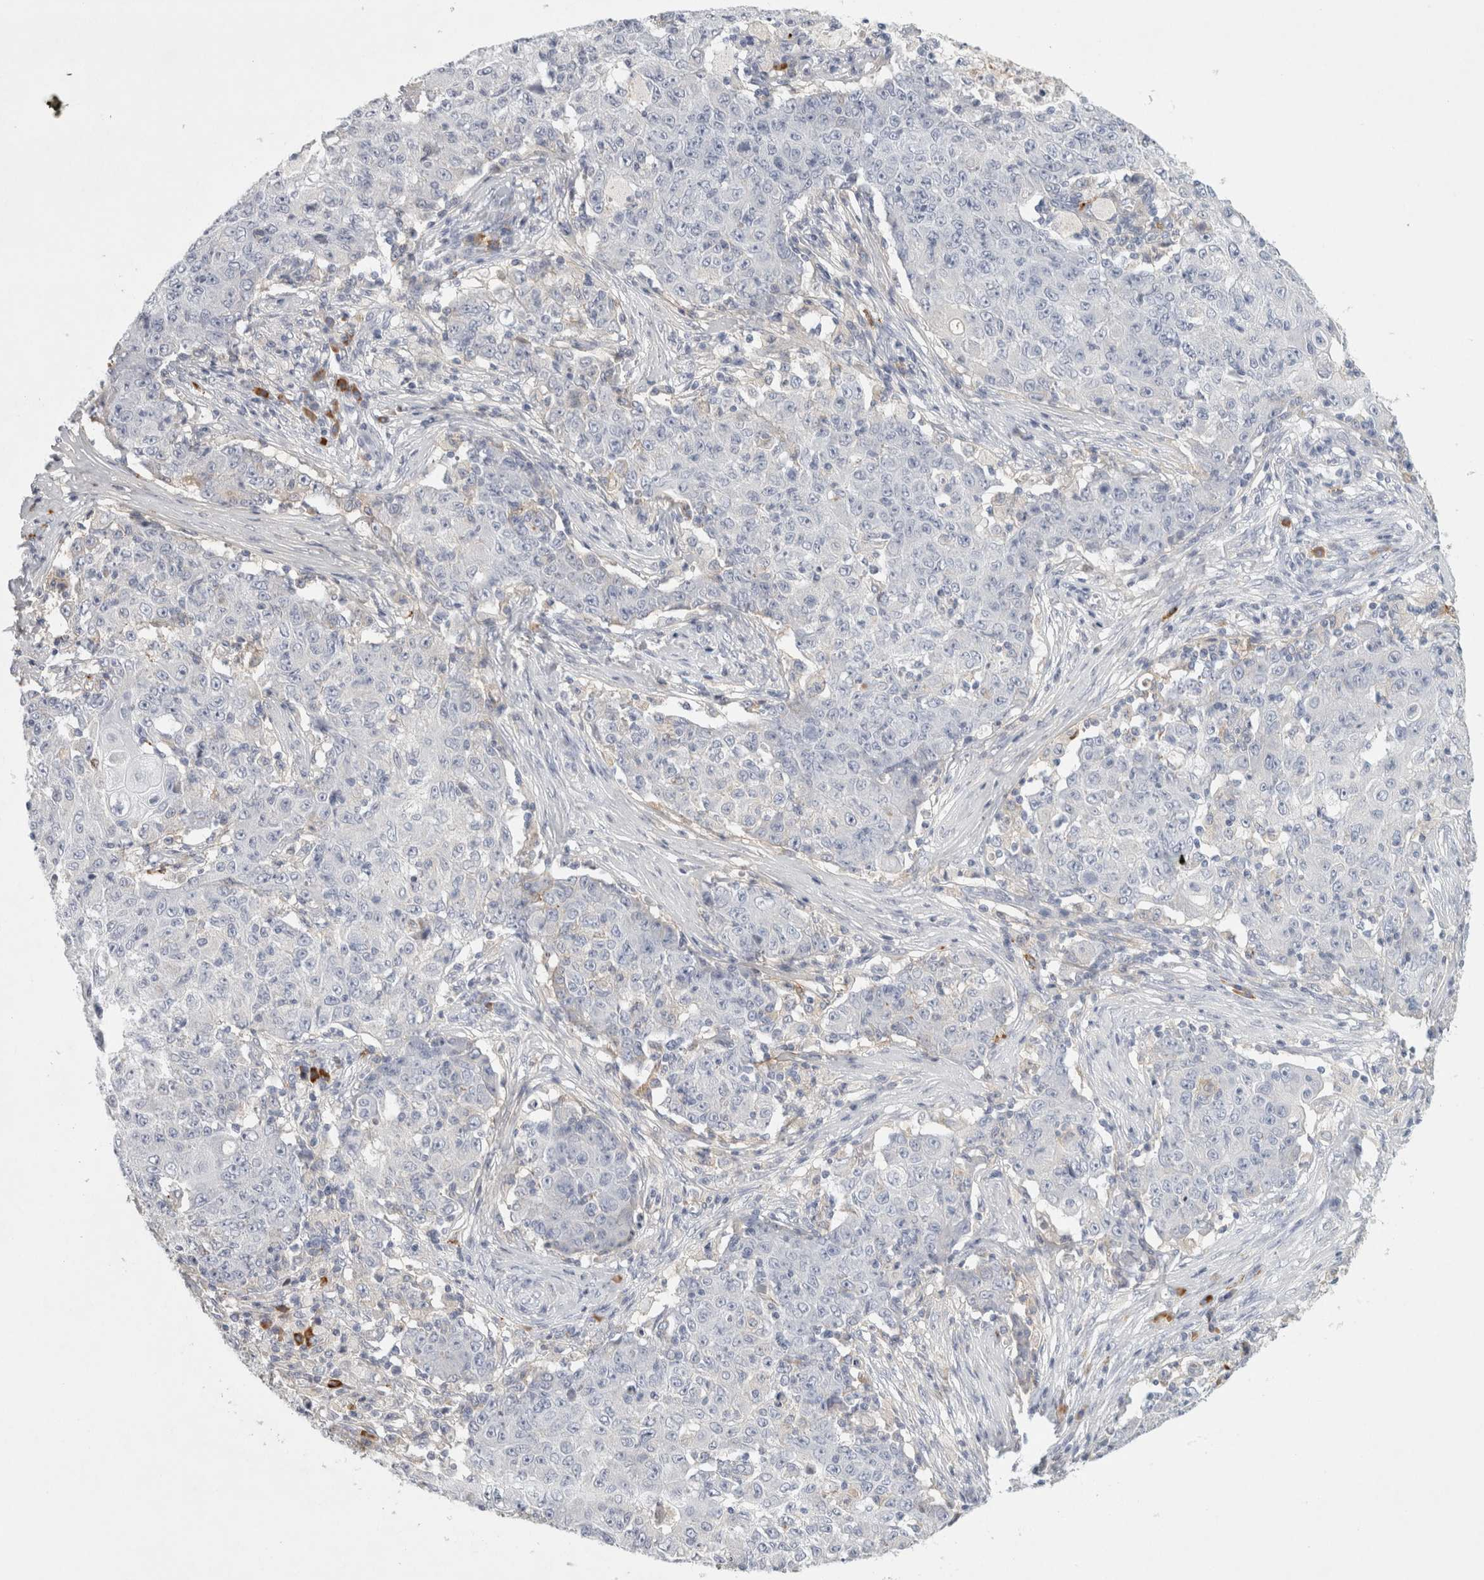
{"staining": {"intensity": "negative", "quantity": "none", "location": "none"}, "tissue": "ovarian cancer", "cell_type": "Tumor cells", "image_type": "cancer", "snomed": [{"axis": "morphology", "description": "Carcinoma, endometroid"}, {"axis": "topography", "description": "Ovary"}], "caption": "Immunohistochemistry micrograph of ovarian endometroid carcinoma stained for a protein (brown), which reveals no staining in tumor cells. (Stains: DAB IHC with hematoxylin counter stain, Microscopy: brightfield microscopy at high magnification).", "gene": "FGL2", "patient": {"sex": "female", "age": 42}}